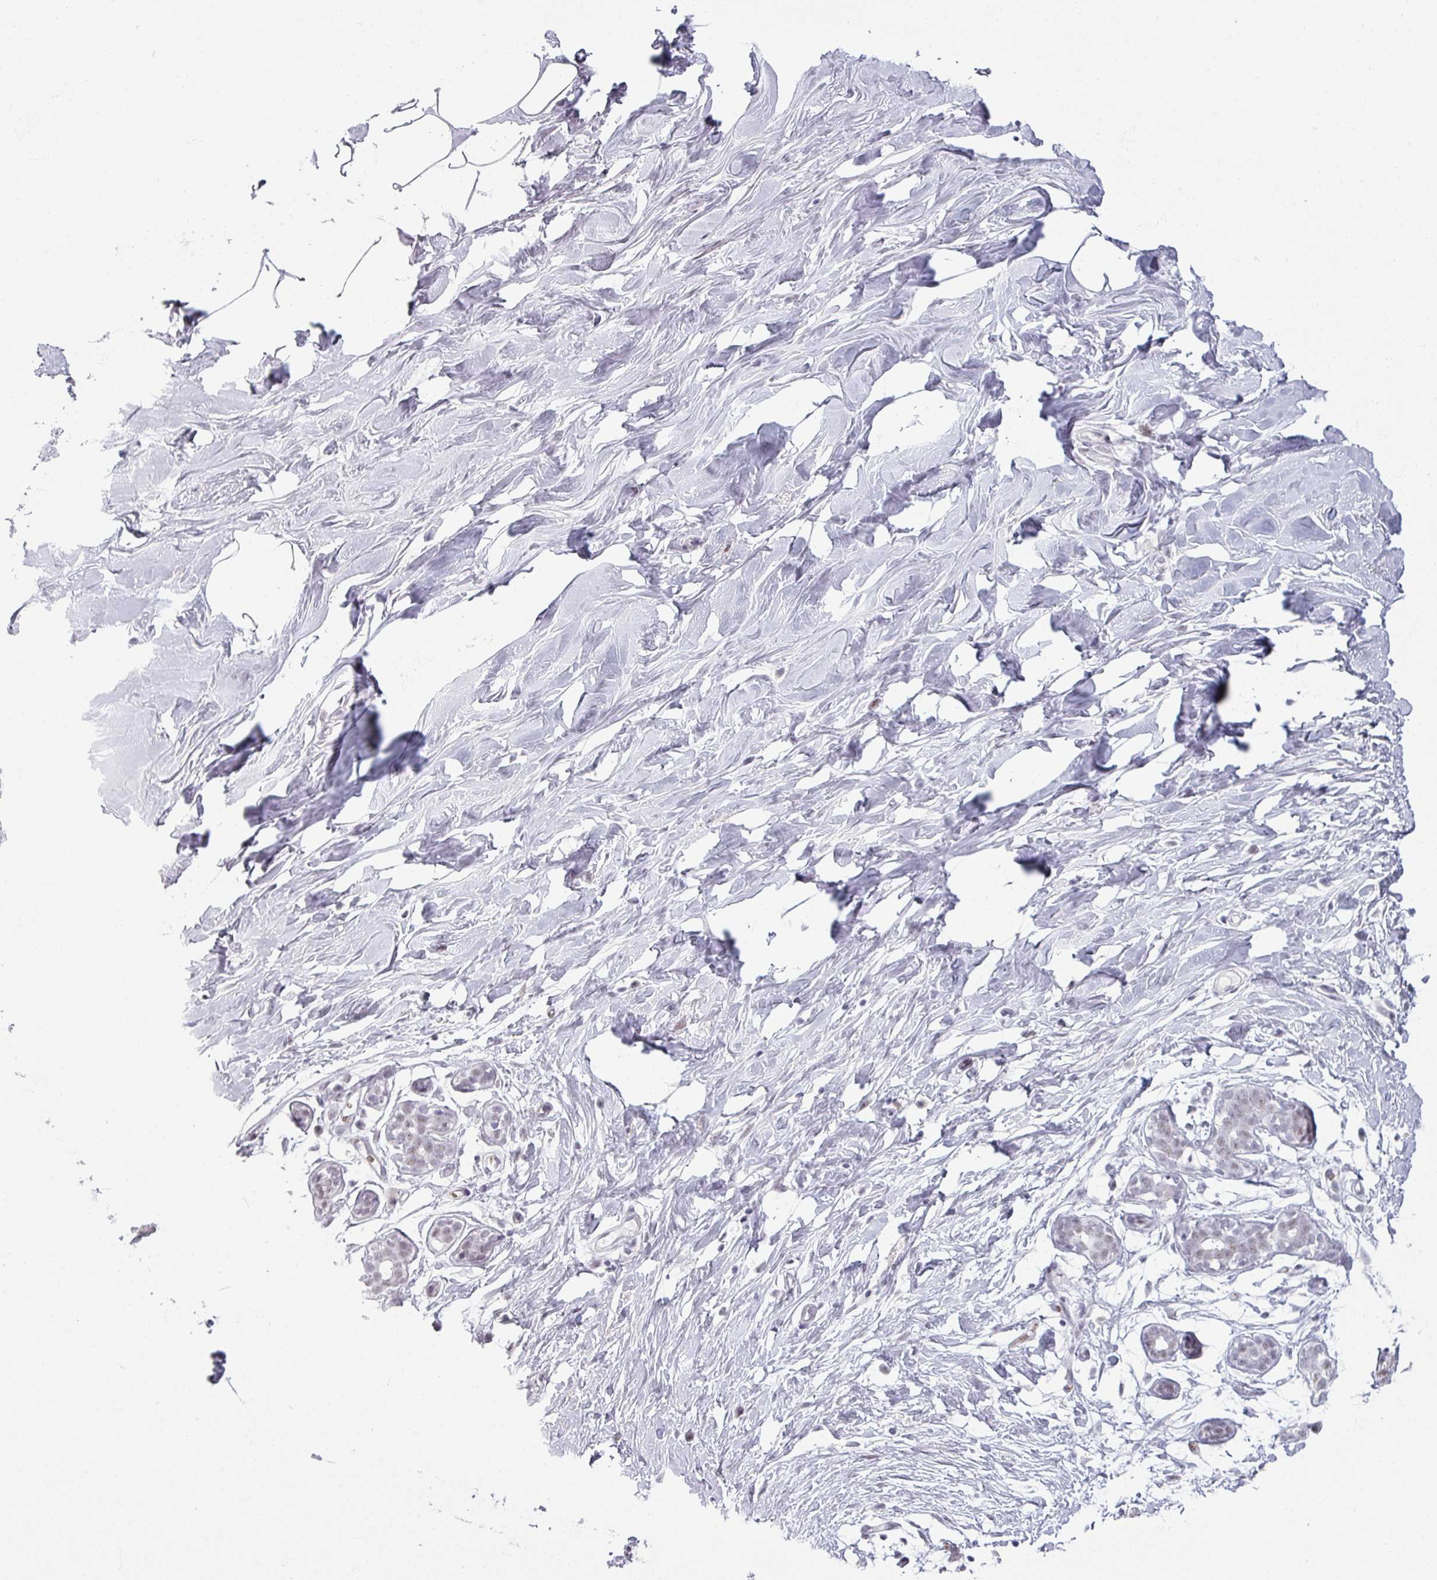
{"staining": {"intensity": "negative", "quantity": "none", "location": "none"}, "tissue": "breast", "cell_type": "Adipocytes", "image_type": "normal", "snomed": [{"axis": "morphology", "description": "Normal tissue, NOS"}, {"axis": "topography", "description": "Breast"}], "caption": "A high-resolution image shows immunohistochemistry staining of normal breast, which displays no significant staining in adipocytes. The staining is performed using DAB brown chromogen with nuclei counter-stained in using hematoxylin.", "gene": "NCOR1", "patient": {"sex": "female", "age": 27}}